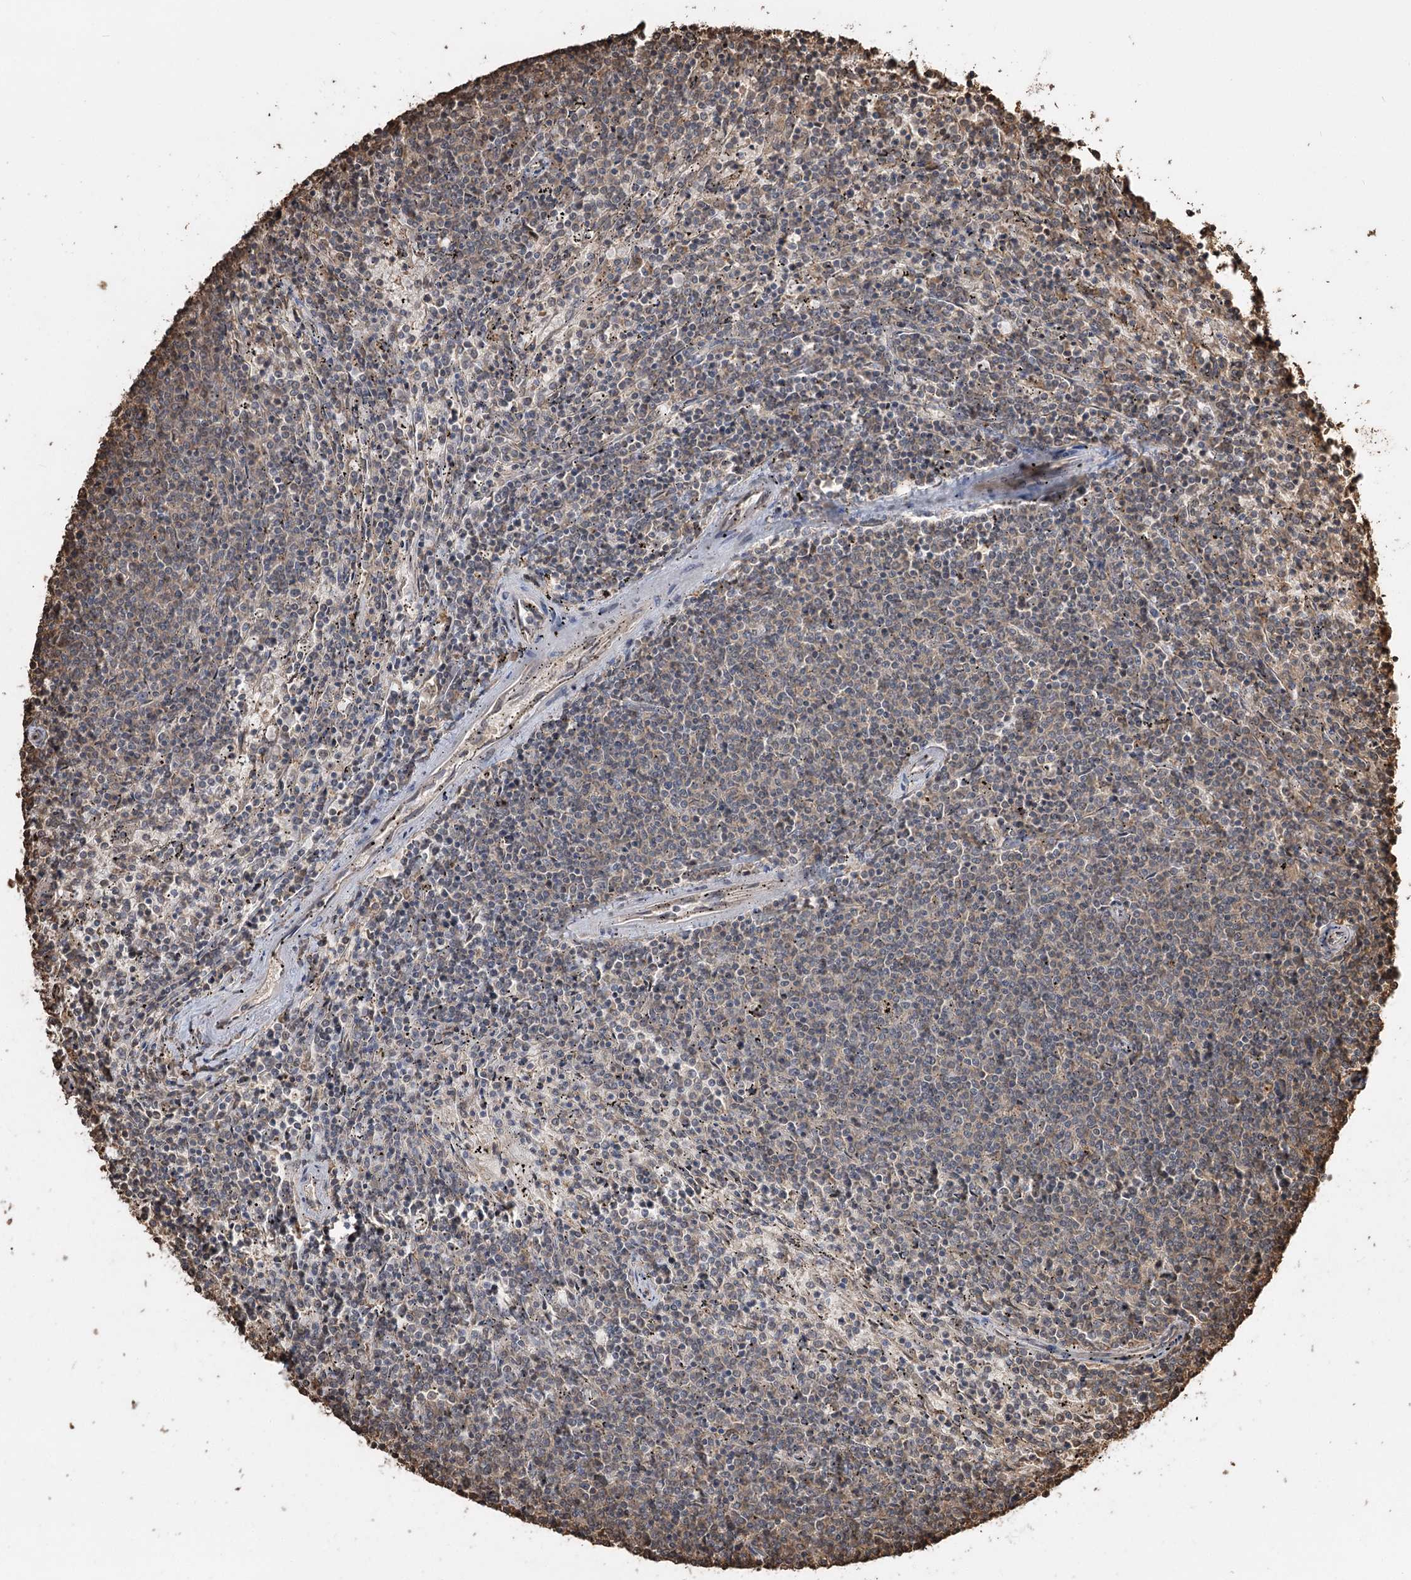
{"staining": {"intensity": "negative", "quantity": "none", "location": "none"}, "tissue": "lymphoma", "cell_type": "Tumor cells", "image_type": "cancer", "snomed": [{"axis": "morphology", "description": "Malignant lymphoma, non-Hodgkin's type, Low grade"}, {"axis": "topography", "description": "Spleen"}], "caption": "Immunohistochemistry (IHC) of human lymphoma displays no expression in tumor cells.", "gene": "PLCH1", "patient": {"sex": "female", "age": 50}}